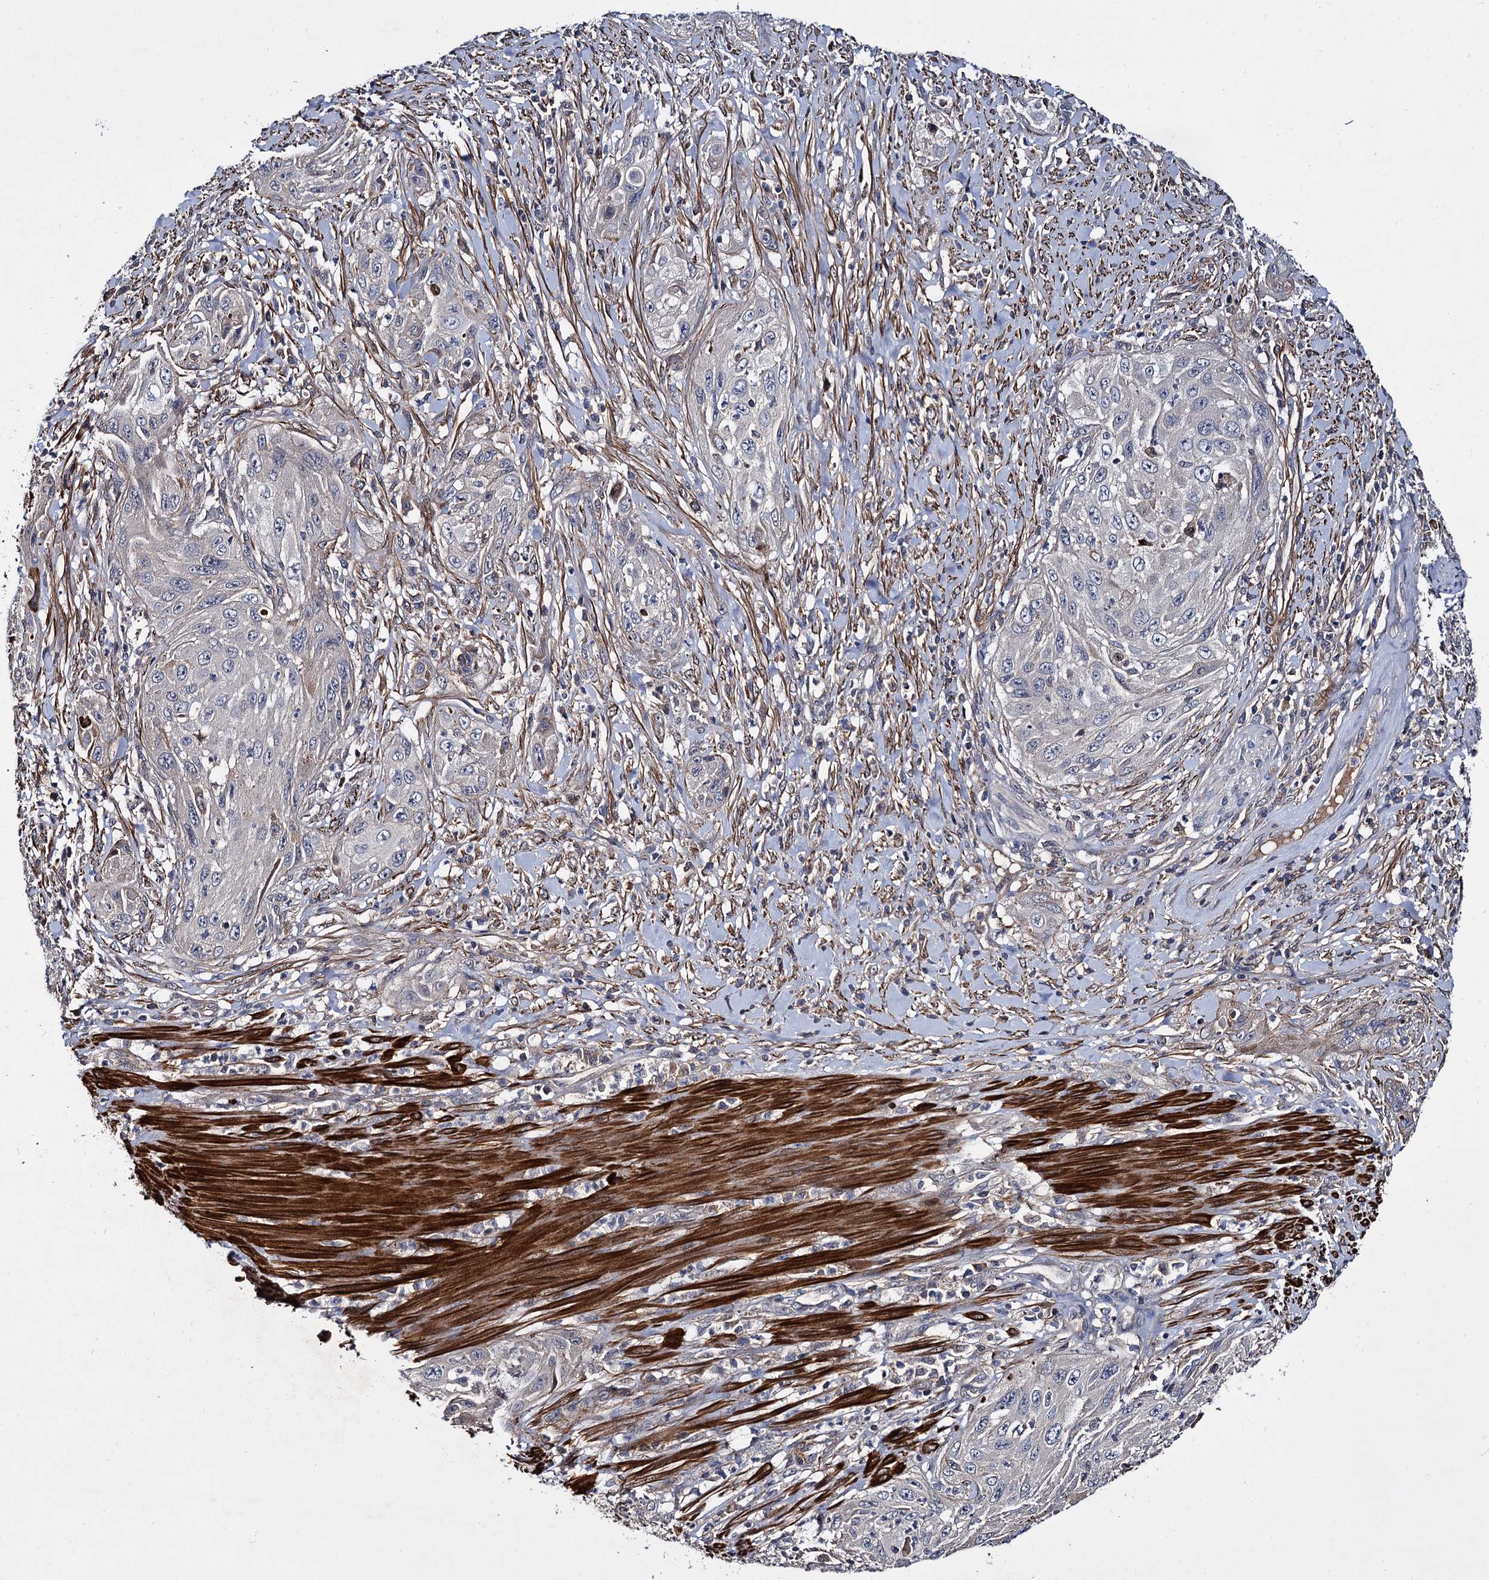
{"staining": {"intensity": "negative", "quantity": "none", "location": "none"}, "tissue": "cervical cancer", "cell_type": "Tumor cells", "image_type": "cancer", "snomed": [{"axis": "morphology", "description": "Squamous cell carcinoma, NOS"}, {"axis": "topography", "description": "Cervix"}], "caption": "IHC of human cervical cancer (squamous cell carcinoma) reveals no expression in tumor cells.", "gene": "ISM2", "patient": {"sex": "female", "age": 42}}